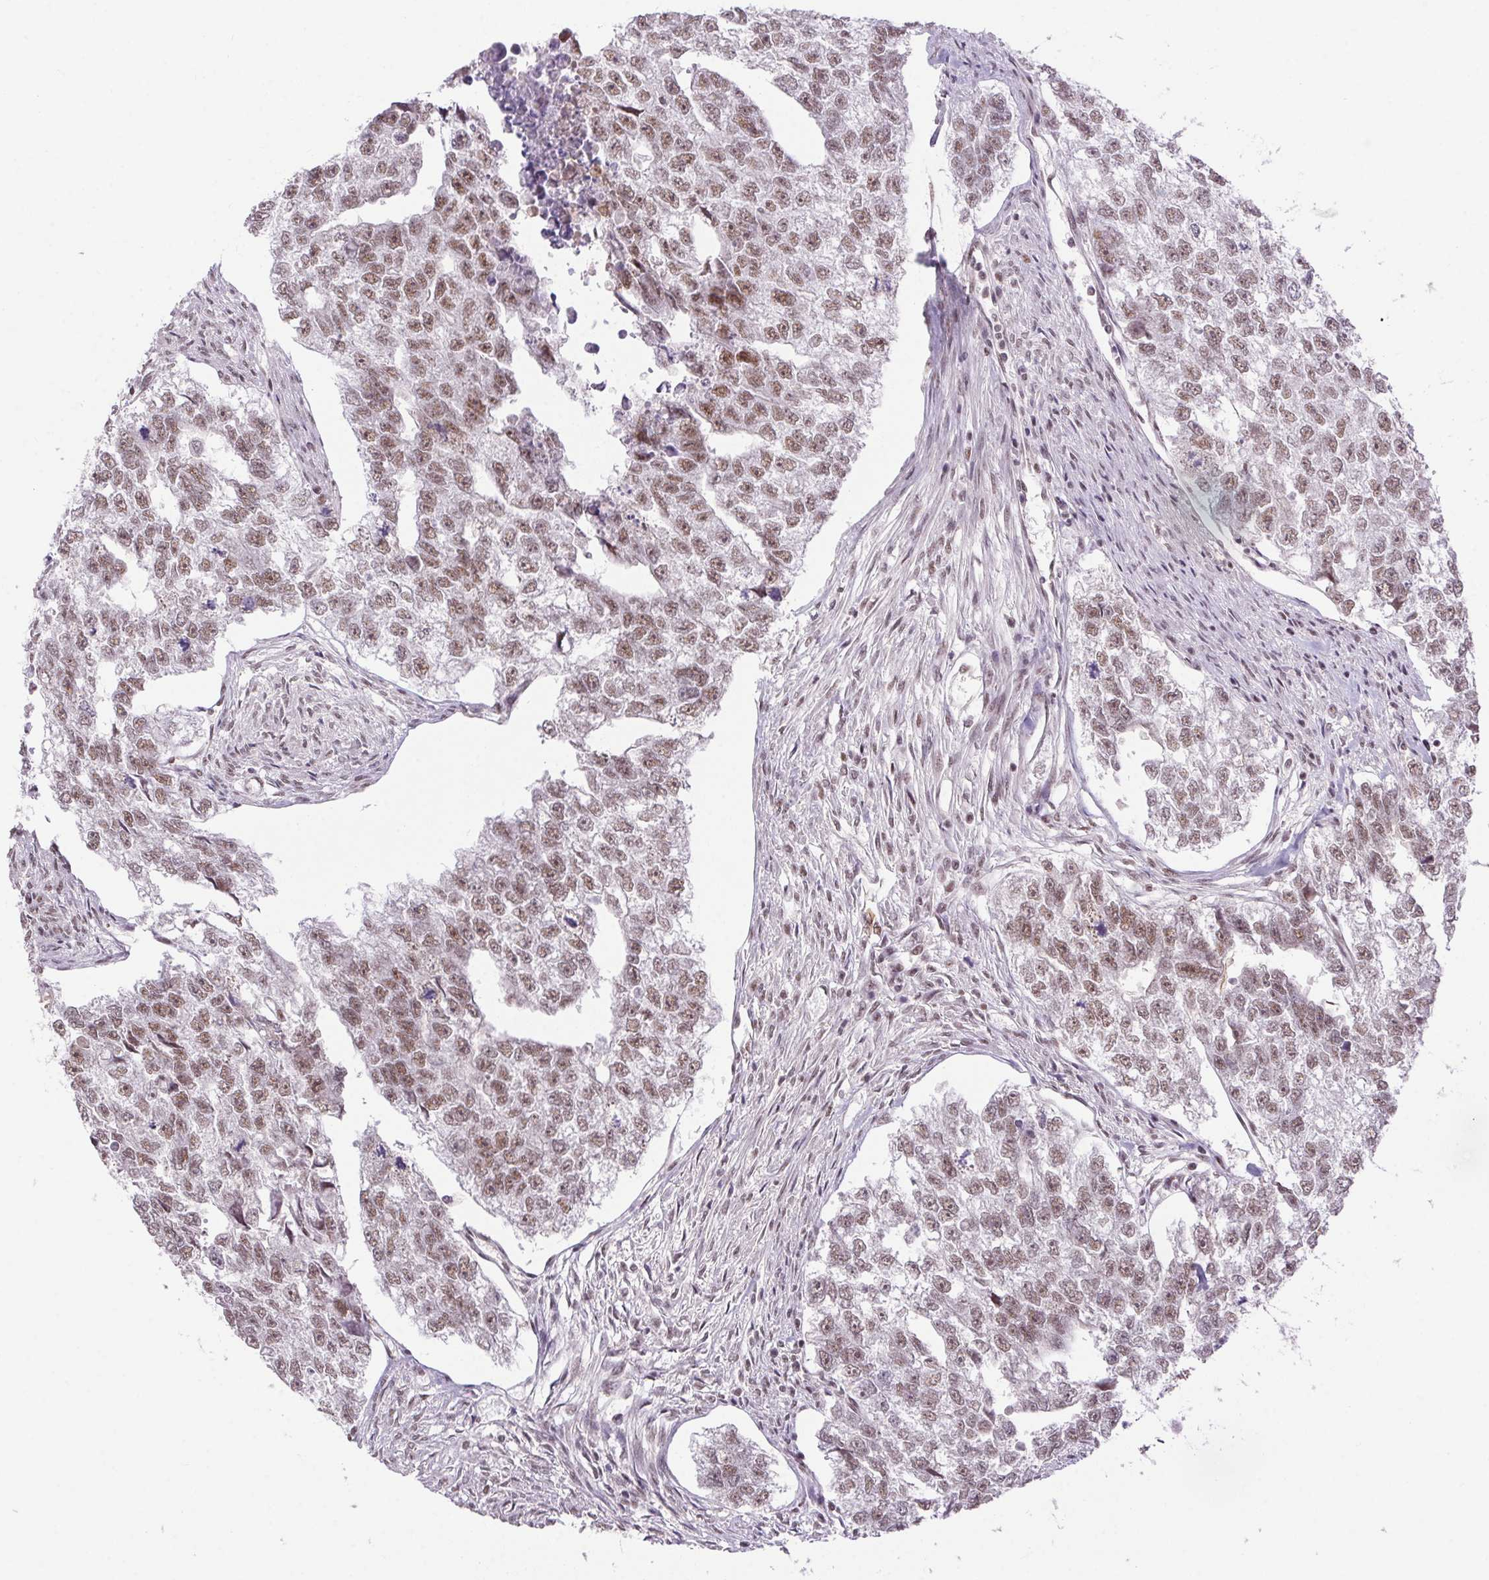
{"staining": {"intensity": "moderate", "quantity": ">75%", "location": "nuclear"}, "tissue": "testis cancer", "cell_type": "Tumor cells", "image_type": "cancer", "snomed": [{"axis": "morphology", "description": "Carcinoma, Embryonal, NOS"}, {"axis": "morphology", "description": "Teratoma, malignant, NOS"}, {"axis": "topography", "description": "Testis"}], "caption": "Immunohistochemical staining of human teratoma (malignant) (testis) displays moderate nuclear protein staining in approximately >75% of tumor cells. Ihc stains the protein in brown and the nuclei are stained blue.", "gene": "DDX17", "patient": {"sex": "male", "age": 44}}